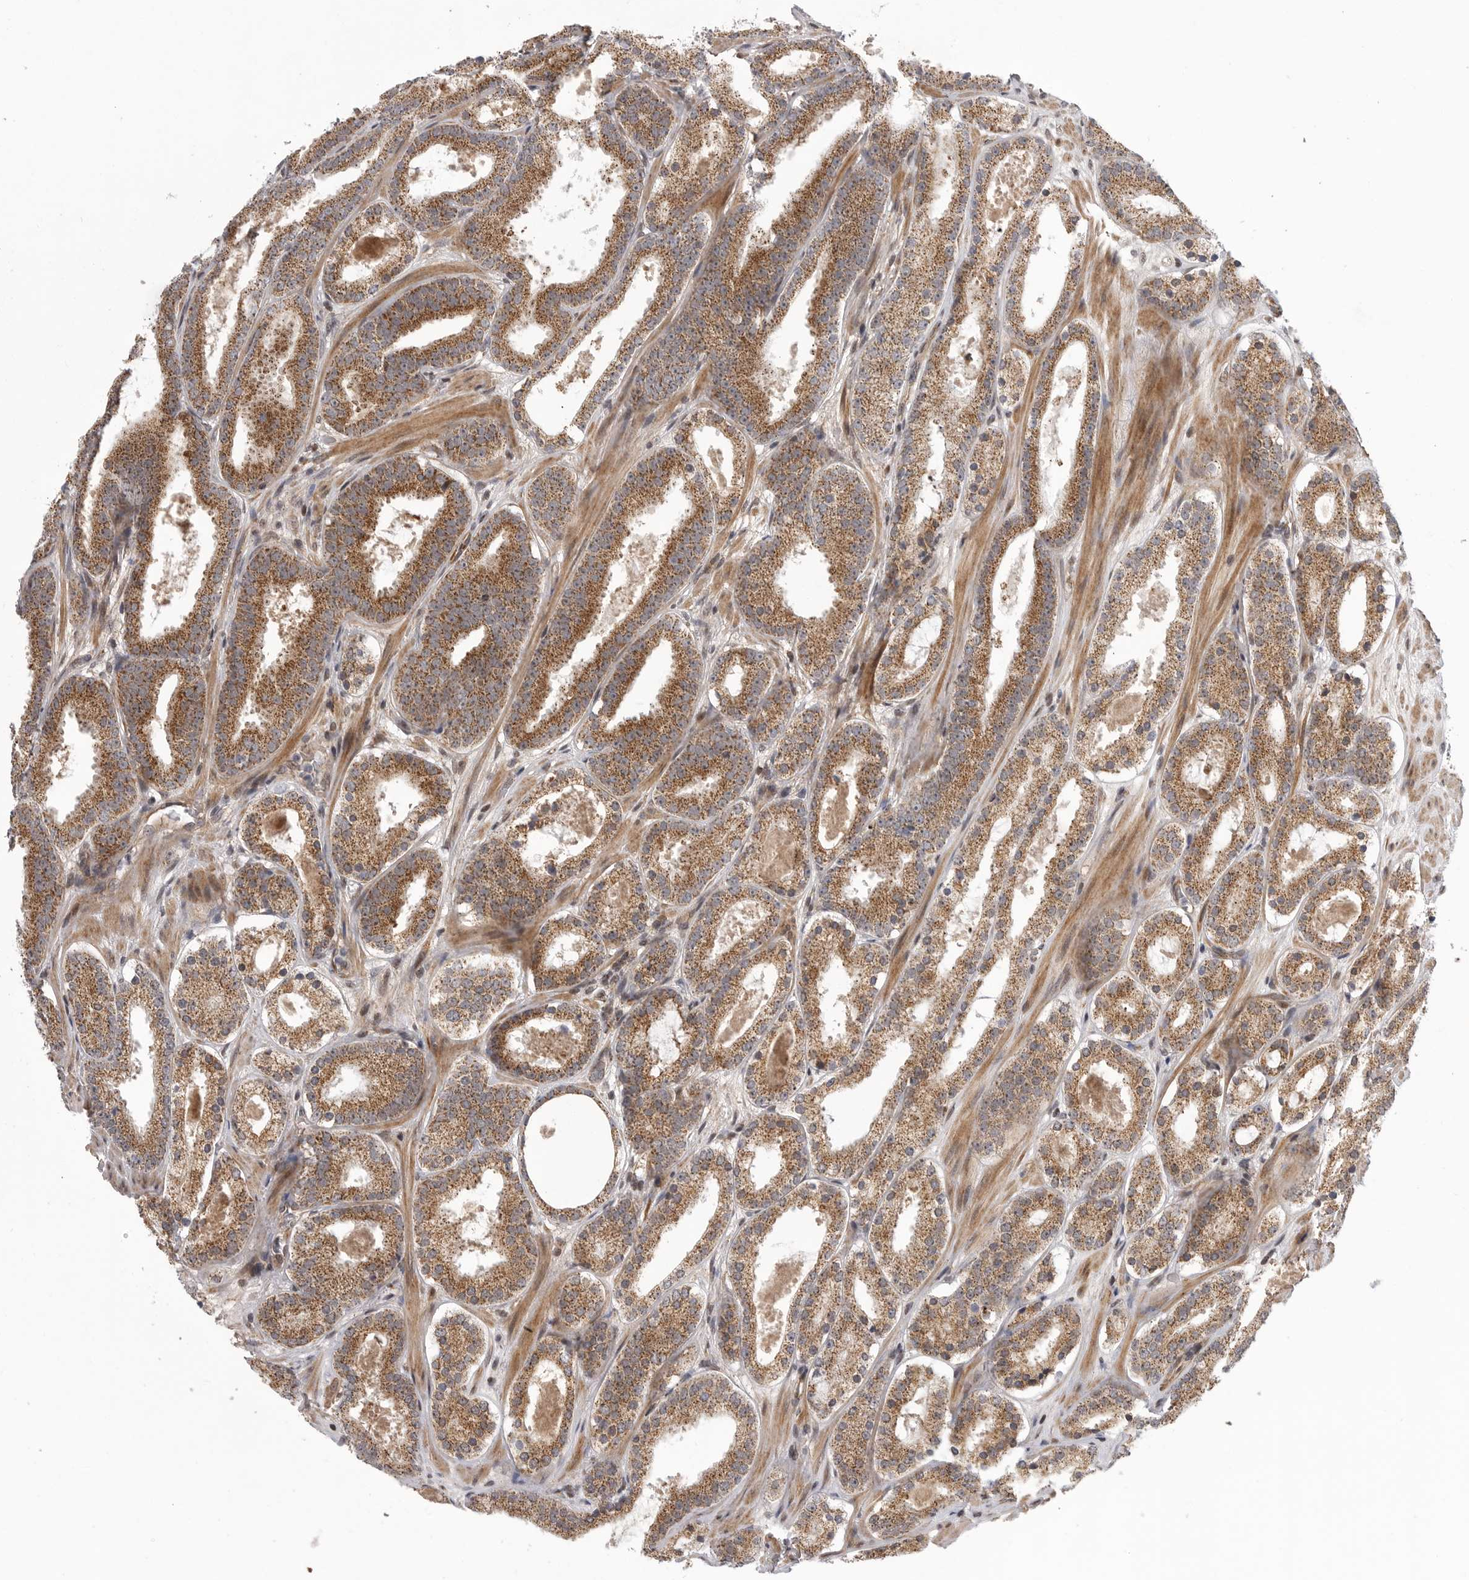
{"staining": {"intensity": "moderate", "quantity": ">75%", "location": "cytoplasmic/membranous"}, "tissue": "prostate cancer", "cell_type": "Tumor cells", "image_type": "cancer", "snomed": [{"axis": "morphology", "description": "Adenocarcinoma, Low grade"}, {"axis": "topography", "description": "Prostate"}], "caption": "High-magnification brightfield microscopy of adenocarcinoma (low-grade) (prostate) stained with DAB (brown) and counterstained with hematoxylin (blue). tumor cells exhibit moderate cytoplasmic/membranous expression is appreciated in about>75% of cells. Using DAB (3,3'-diaminobenzidine) (brown) and hematoxylin (blue) stains, captured at high magnification using brightfield microscopy.", "gene": "TMPRSS11F", "patient": {"sex": "male", "age": 69}}